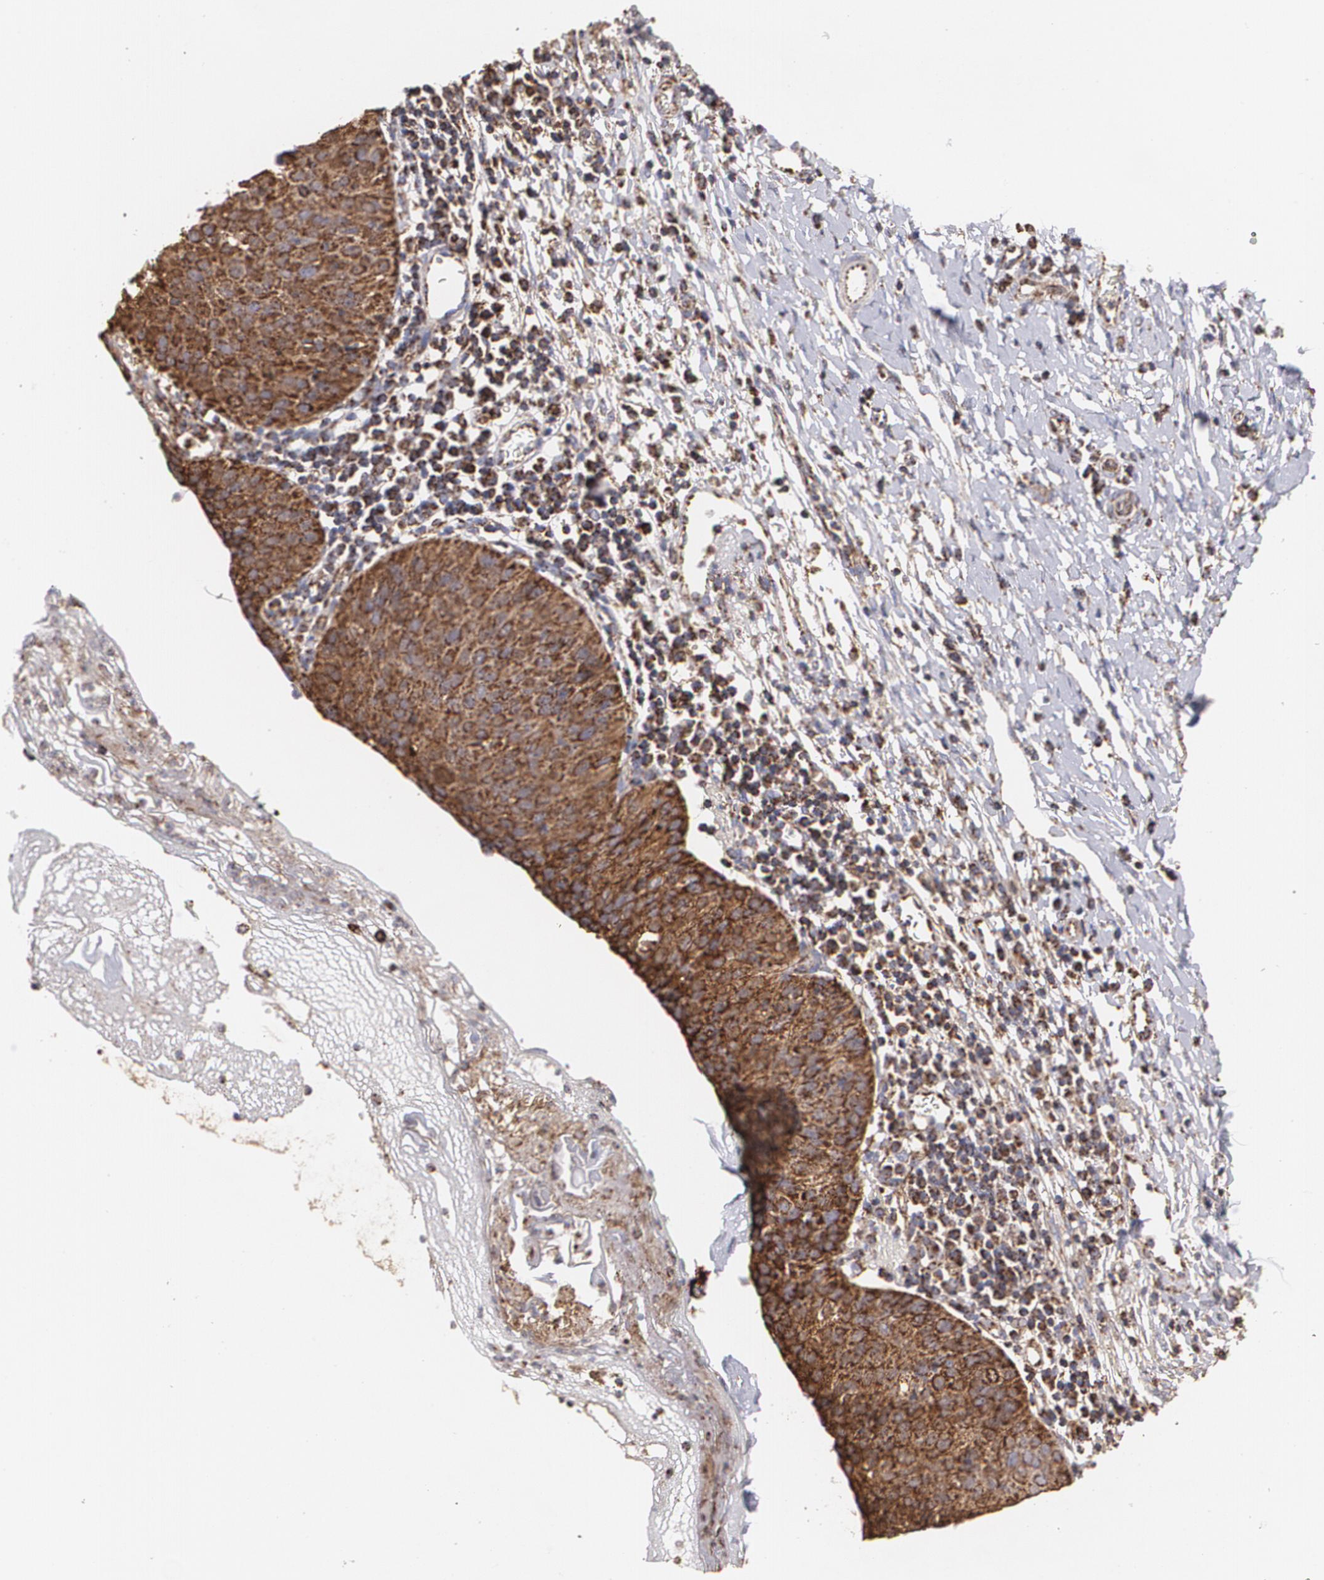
{"staining": {"intensity": "moderate", "quantity": ">75%", "location": "cytoplasmic/membranous"}, "tissue": "cervical cancer", "cell_type": "Tumor cells", "image_type": "cancer", "snomed": [{"axis": "morphology", "description": "Normal tissue, NOS"}, {"axis": "morphology", "description": "Squamous cell carcinoma, NOS"}, {"axis": "topography", "description": "Cervix"}], "caption": "A high-resolution image shows IHC staining of cervical cancer (squamous cell carcinoma), which reveals moderate cytoplasmic/membranous positivity in about >75% of tumor cells.", "gene": "HSPD1", "patient": {"sex": "female", "age": 39}}